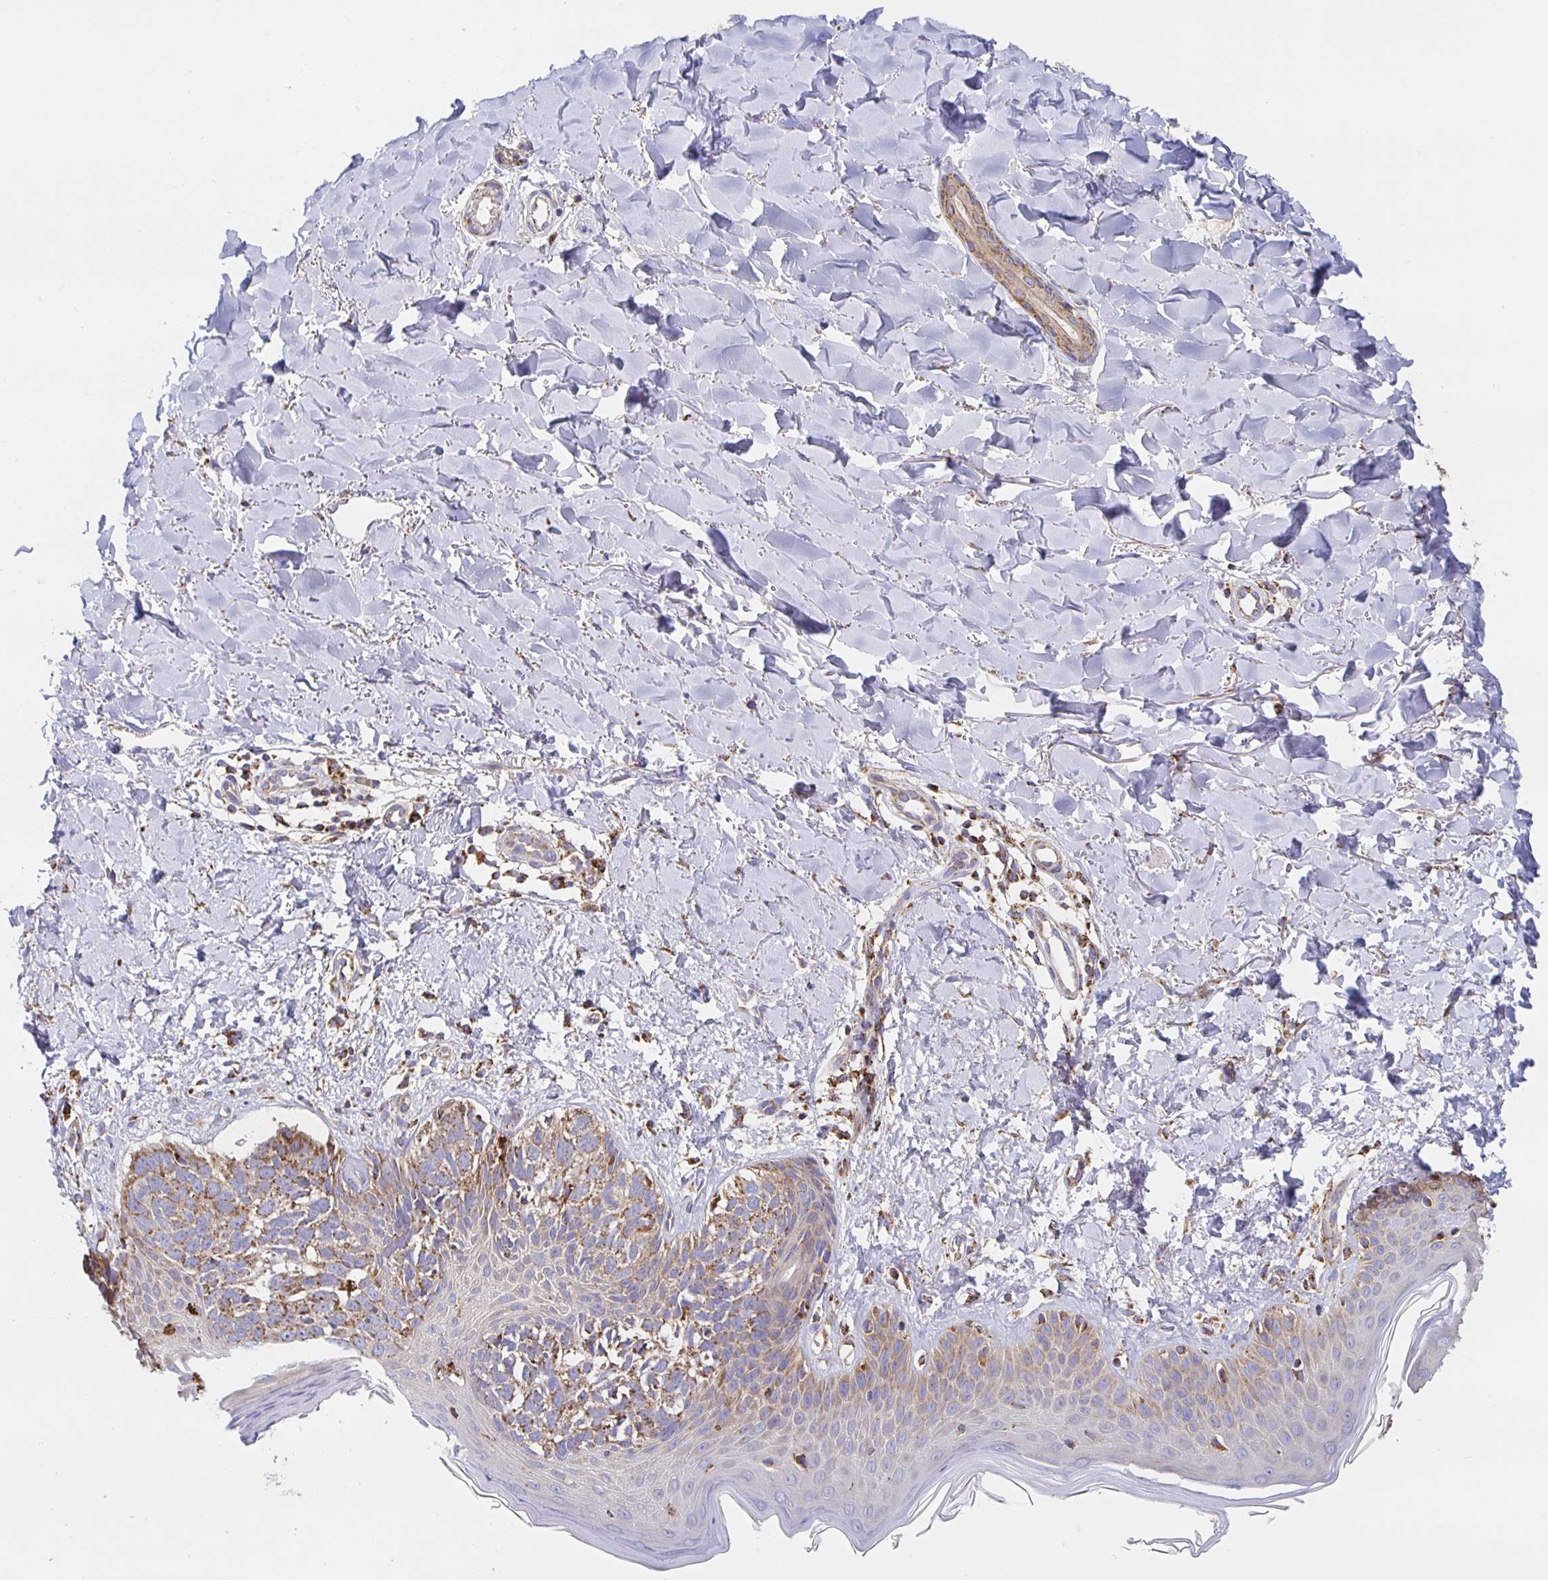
{"staining": {"intensity": "moderate", "quantity": ">75%", "location": "cytoplasmic/membranous"}, "tissue": "skin cancer", "cell_type": "Tumor cells", "image_type": "cancer", "snomed": [{"axis": "morphology", "description": "Basal cell carcinoma"}, {"axis": "topography", "description": "Skin"}], "caption": "Approximately >75% of tumor cells in human skin cancer reveal moderate cytoplasmic/membranous protein expression as visualized by brown immunohistochemical staining.", "gene": "PRDX3", "patient": {"sex": "female", "age": 45}}